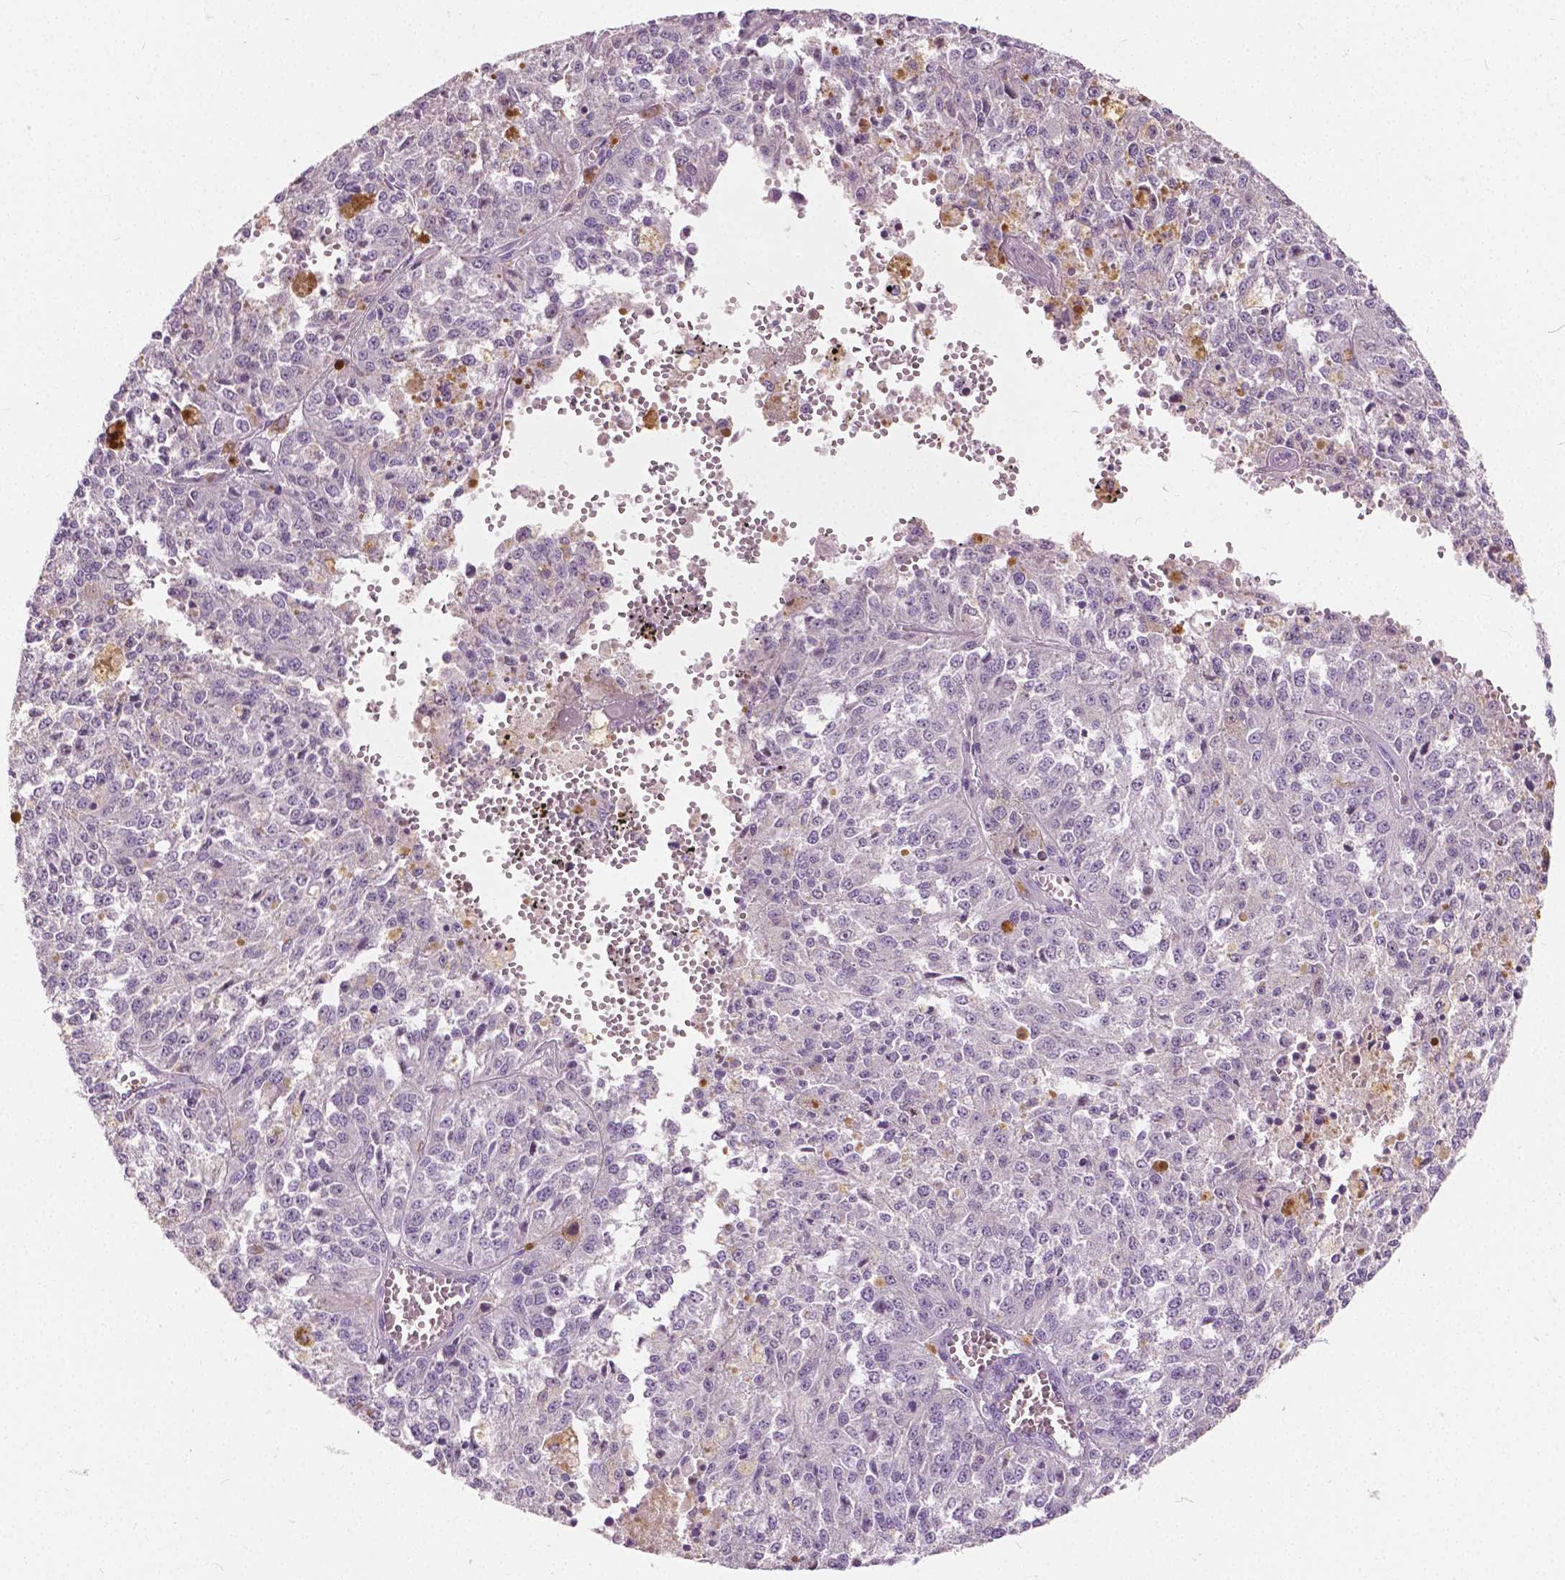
{"staining": {"intensity": "negative", "quantity": "none", "location": "none"}, "tissue": "melanoma", "cell_type": "Tumor cells", "image_type": "cancer", "snomed": [{"axis": "morphology", "description": "Malignant melanoma, Metastatic site"}, {"axis": "topography", "description": "Lymph node"}], "caption": "A histopathology image of human melanoma is negative for staining in tumor cells.", "gene": "DLX6", "patient": {"sex": "female", "age": 64}}